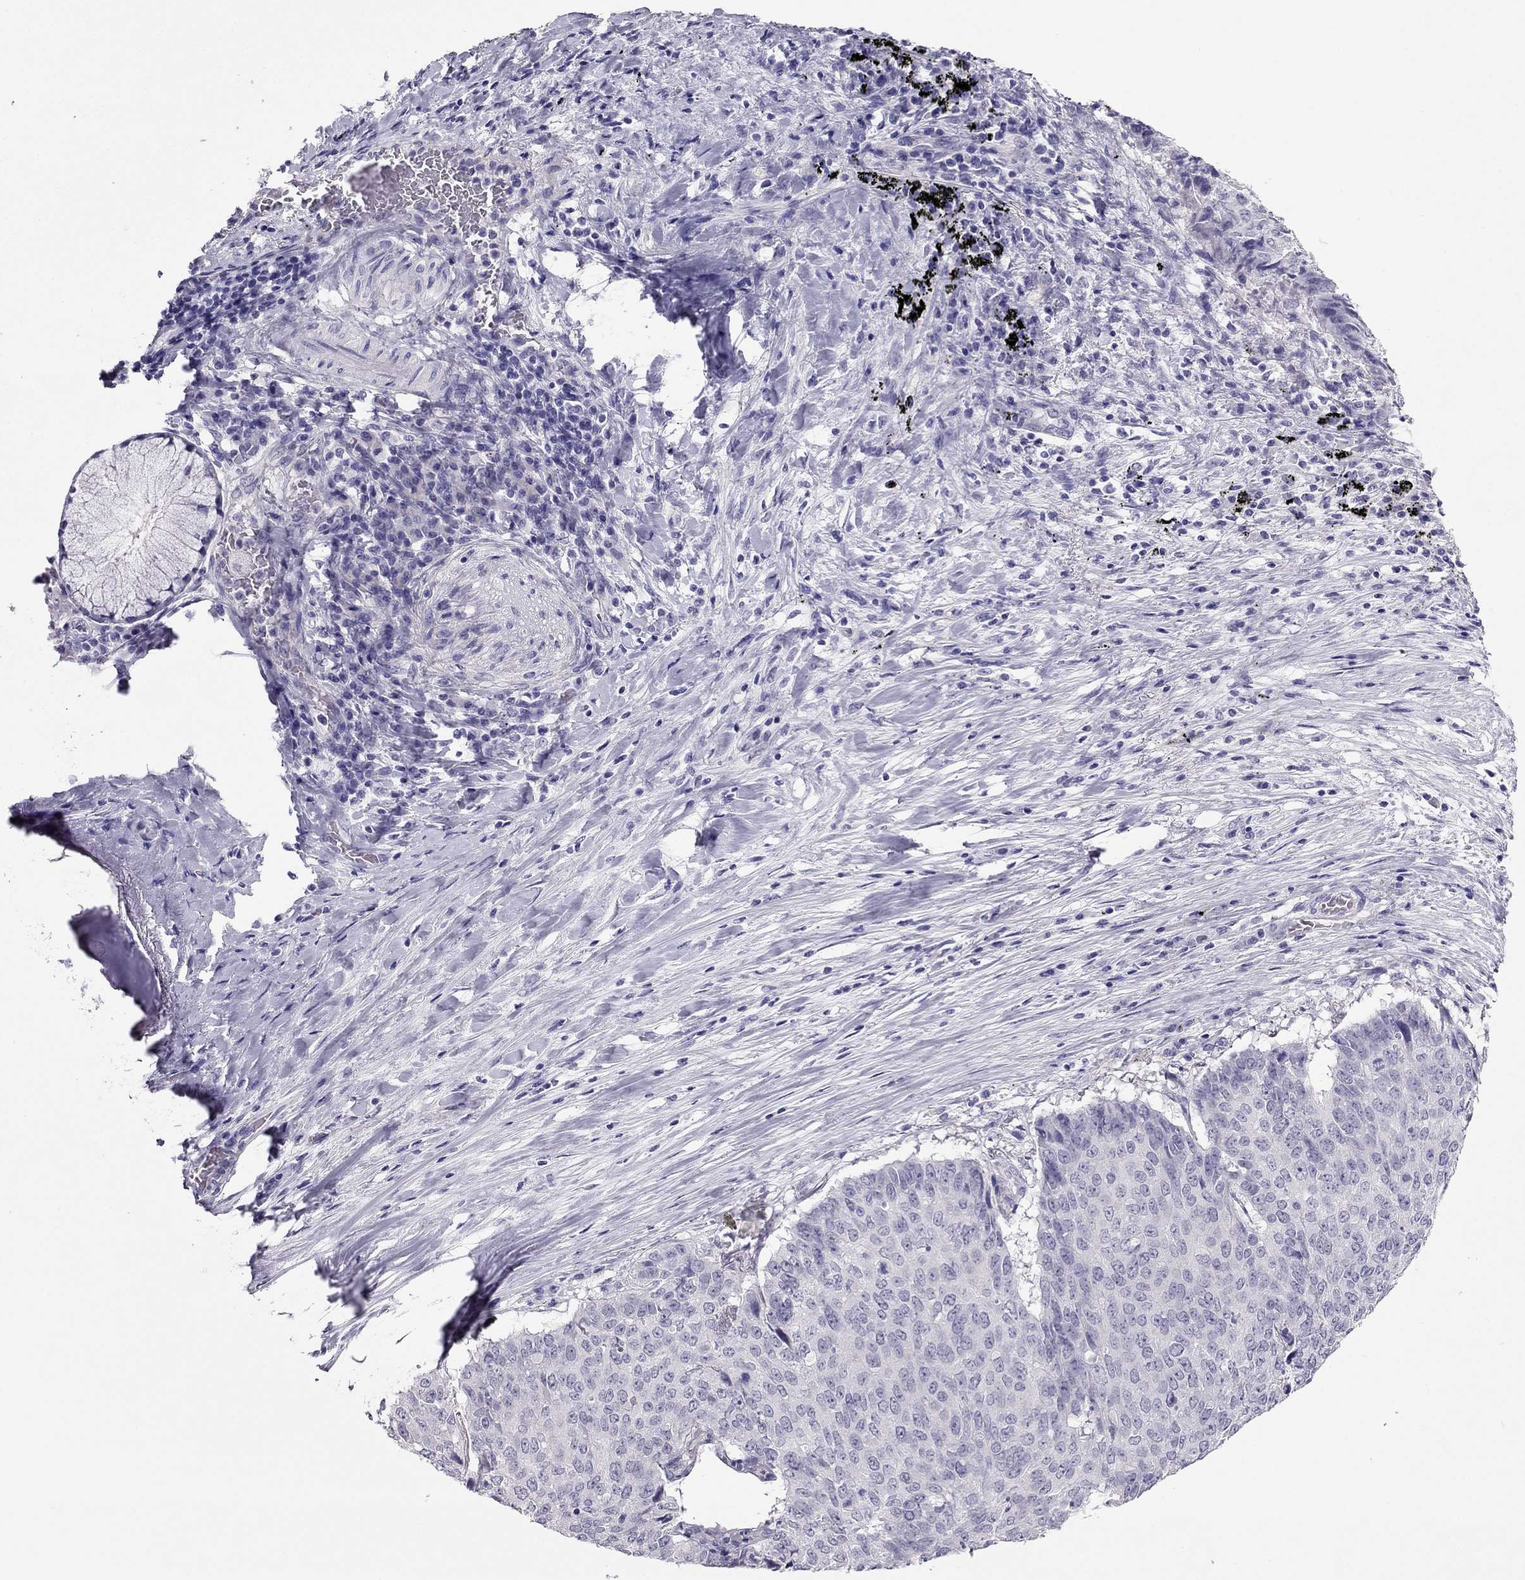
{"staining": {"intensity": "negative", "quantity": "none", "location": "none"}, "tissue": "lung cancer", "cell_type": "Tumor cells", "image_type": "cancer", "snomed": [{"axis": "morphology", "description": "Normal tissue, NOS"}, {"axis": "morphology", "description": "Squamous cell carcinoma, NOS"}, {"axis": "topography", "description": "Bronchus"}, {"axis": "topography", "description": "Lung"}], "caption": "IHC histopathology image of neoplastic tissue: lung squamous cell carcinoma stained with DAB (3,3'-diaminobenzidine) displays no significant protein staining in tumor cells.", "gene": "PDE6A", "patient": {"sex": "male", "age": 64}}